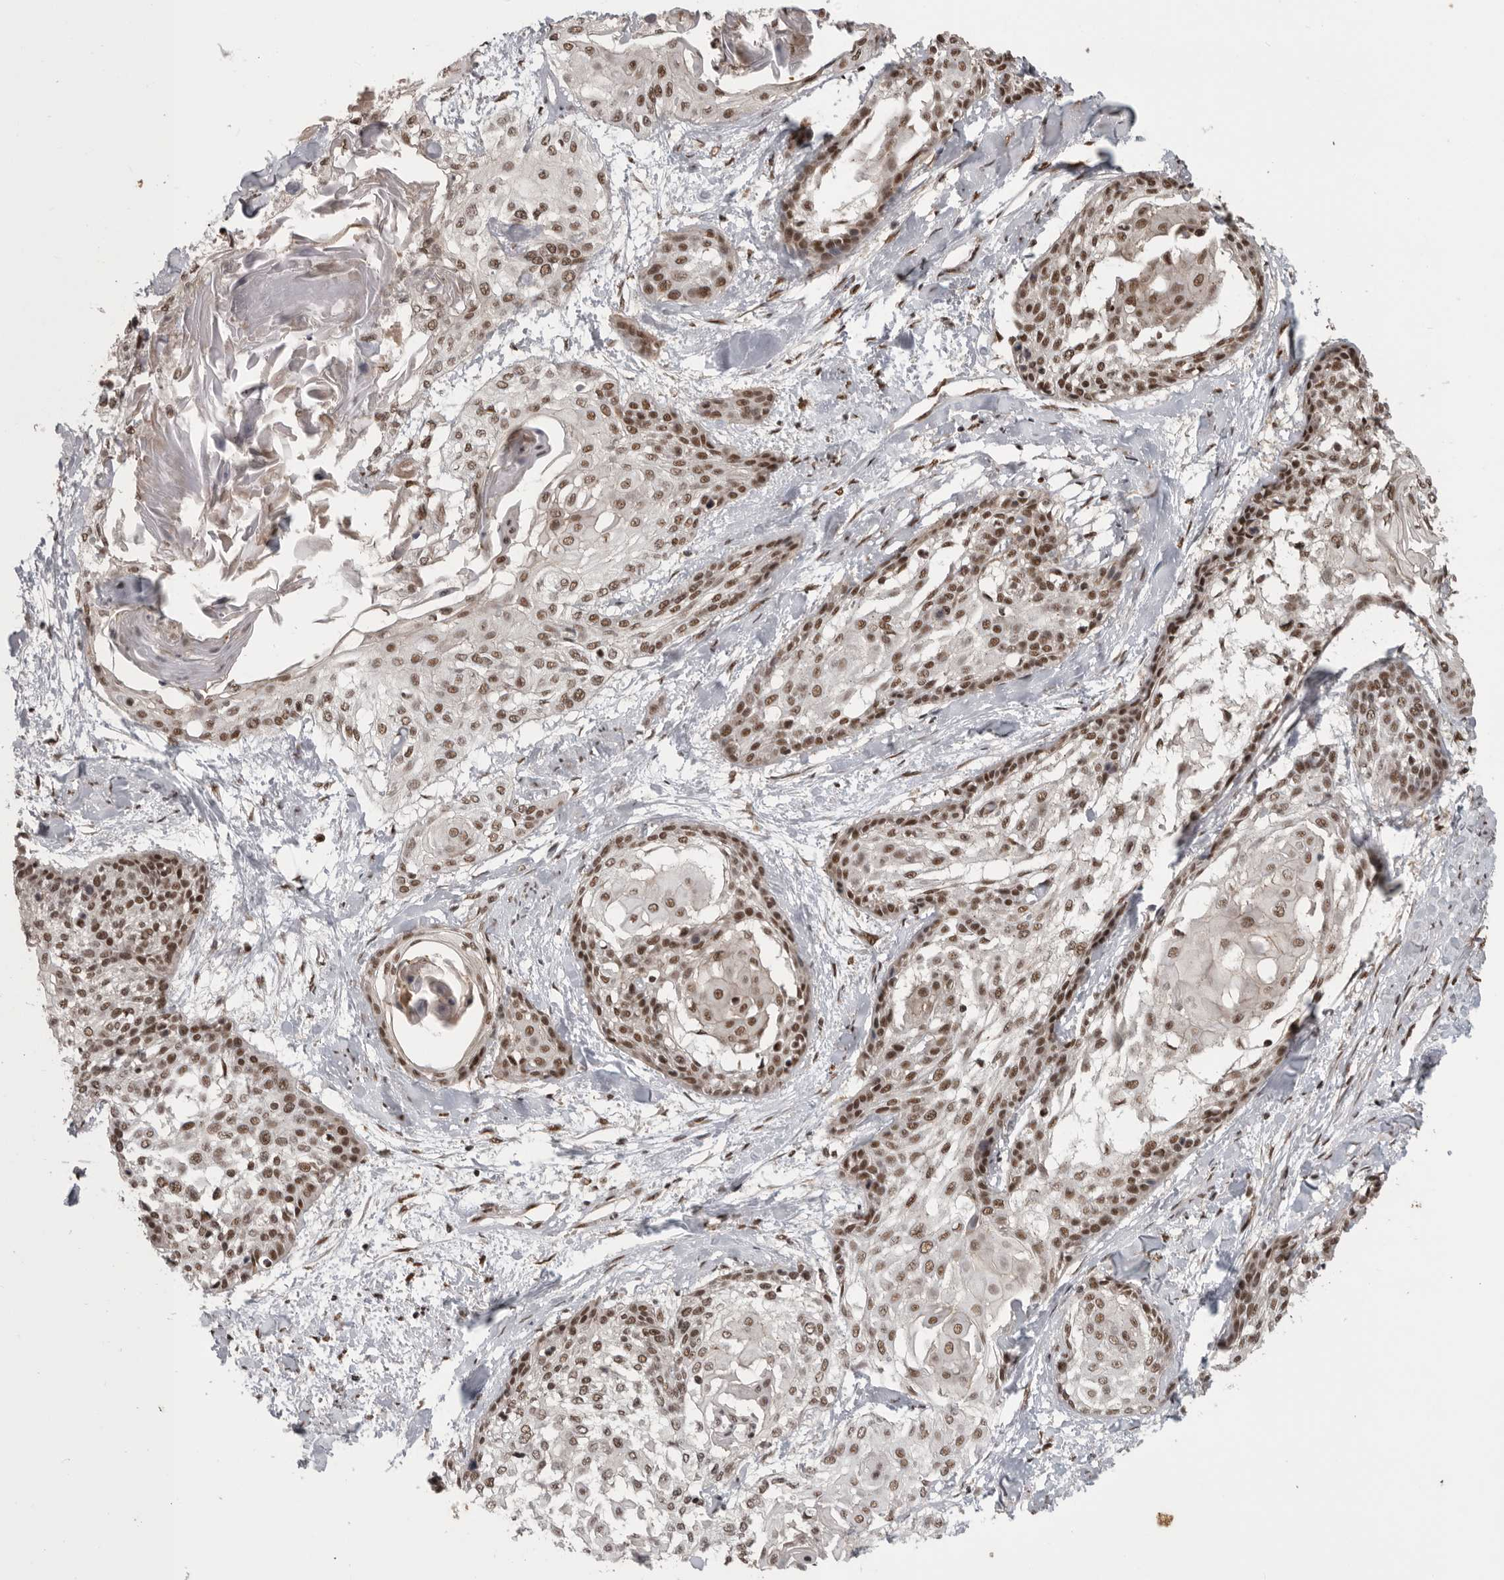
{"staining": {"intensity": "moderate", "quantity": ">75%", "location": "nuclear"}, "tissue": "cervical cancer", "cell_type": "Tumor cells", "image_type": "cancer", "snomed": [{"axis": "morphology", "description": "Squamous cell carcinoma, NOS"}, {"axis": "topography", "description": "Cervix"}], "caption": "Immunohistochemical staining of human cervical squamous cell carcinoma demonstrates medium levels of moderate nuclear protein positivity in approximately >75% of tumor cells.", "gene": "CBLL1", "patient": {"sex": "female", "age": 57}}